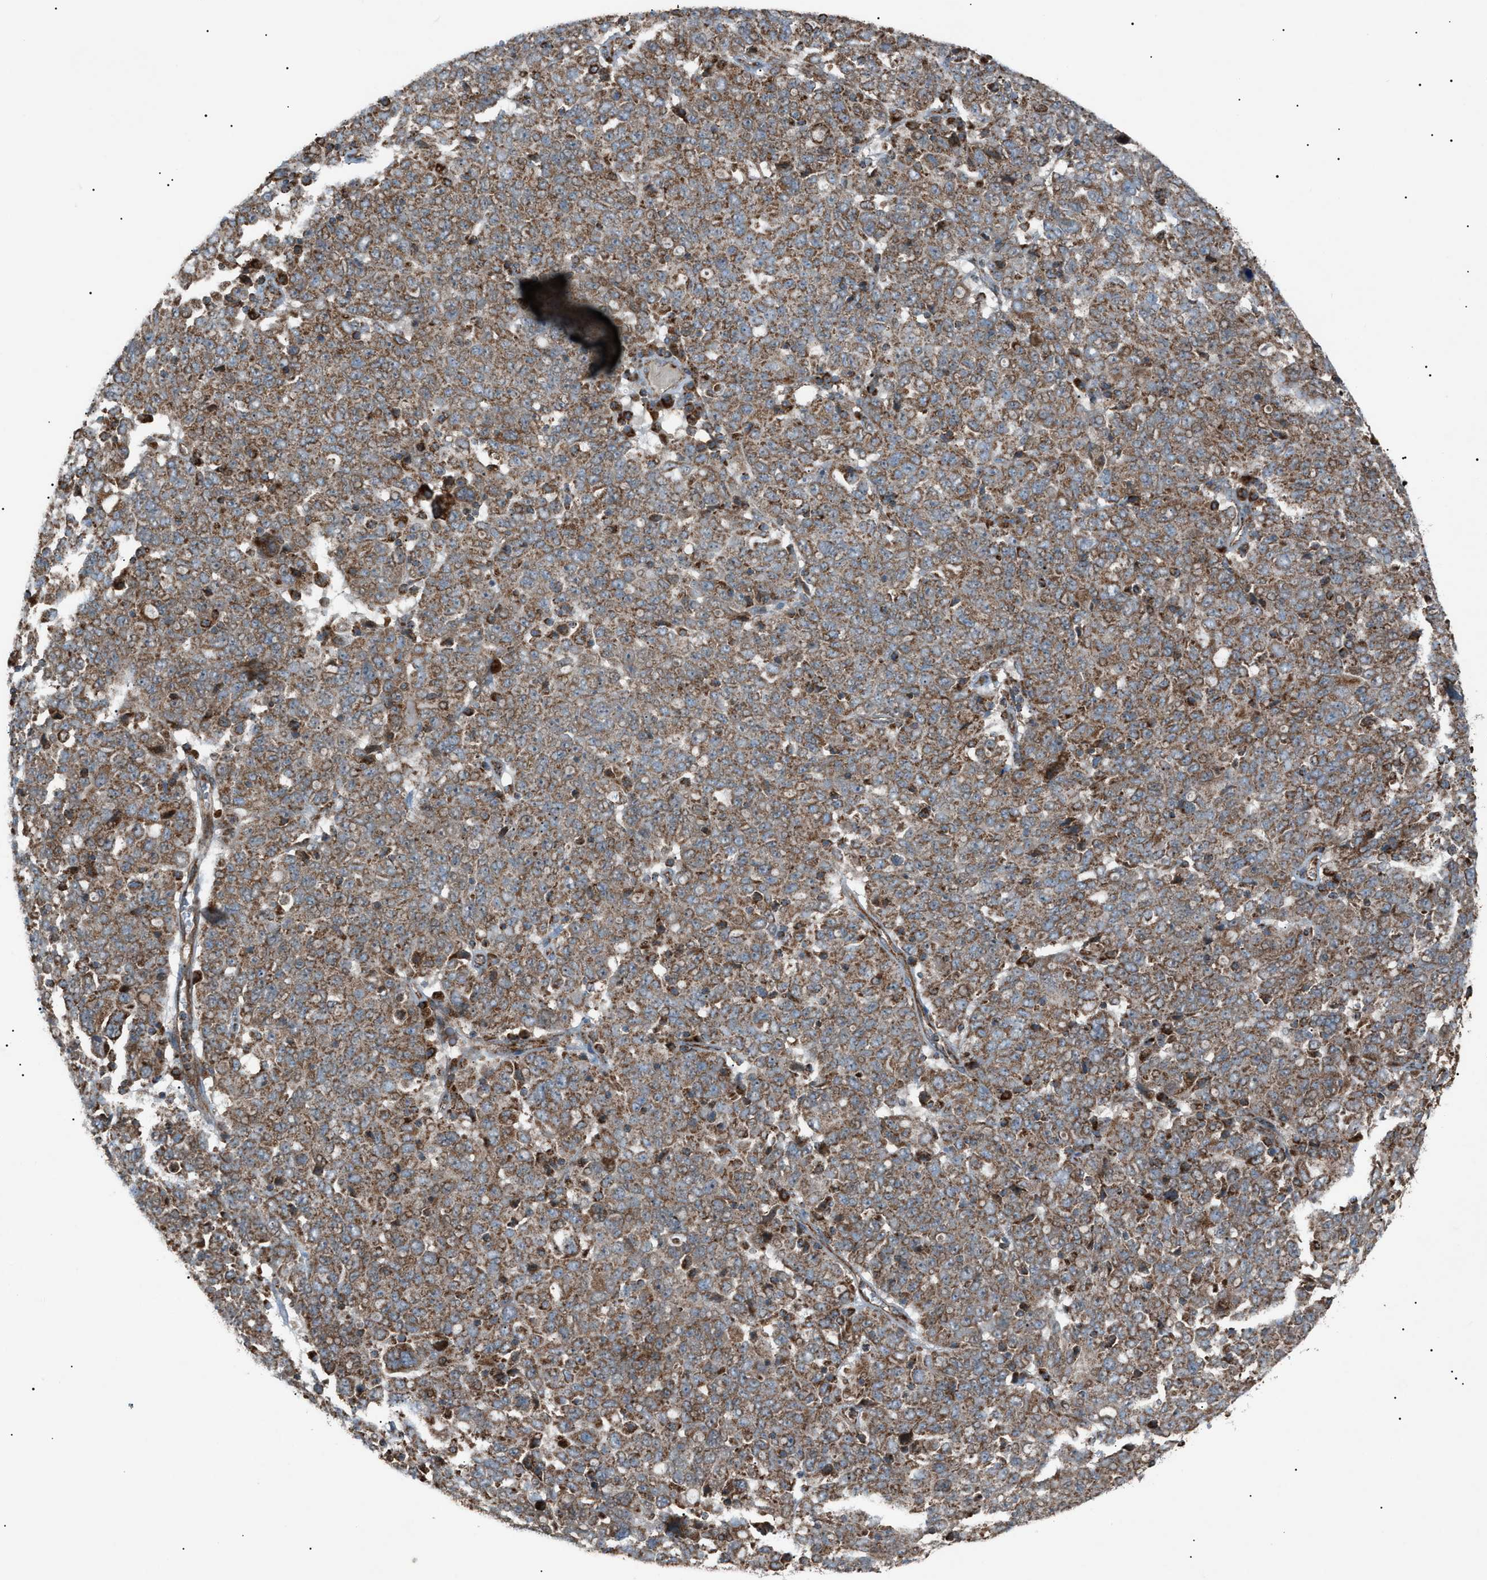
{"staining": {"intensity": "moderate", "quantity": ">75%", "location": "cytoplasmic/membranous"}, "tissue": "ovarian cancer", "cell_type": "Tumor cells", "image_type": "cancer", "snomed": [{"axis": "morphology", "description": "Carcinoma, endometroid"}, {"axis": "topography", "description": "Ovary"}], "caption": "Endometroid carcinoma (ovarian) was stained to show a protein in brown. There is medium levels of moderate cytoplasmic/membranous expression in about >75% of tumor cells. Nuclei are stained in blue.", "gene": "C1GALT1C1", "patient": {"sex": "female", "age": 62}}